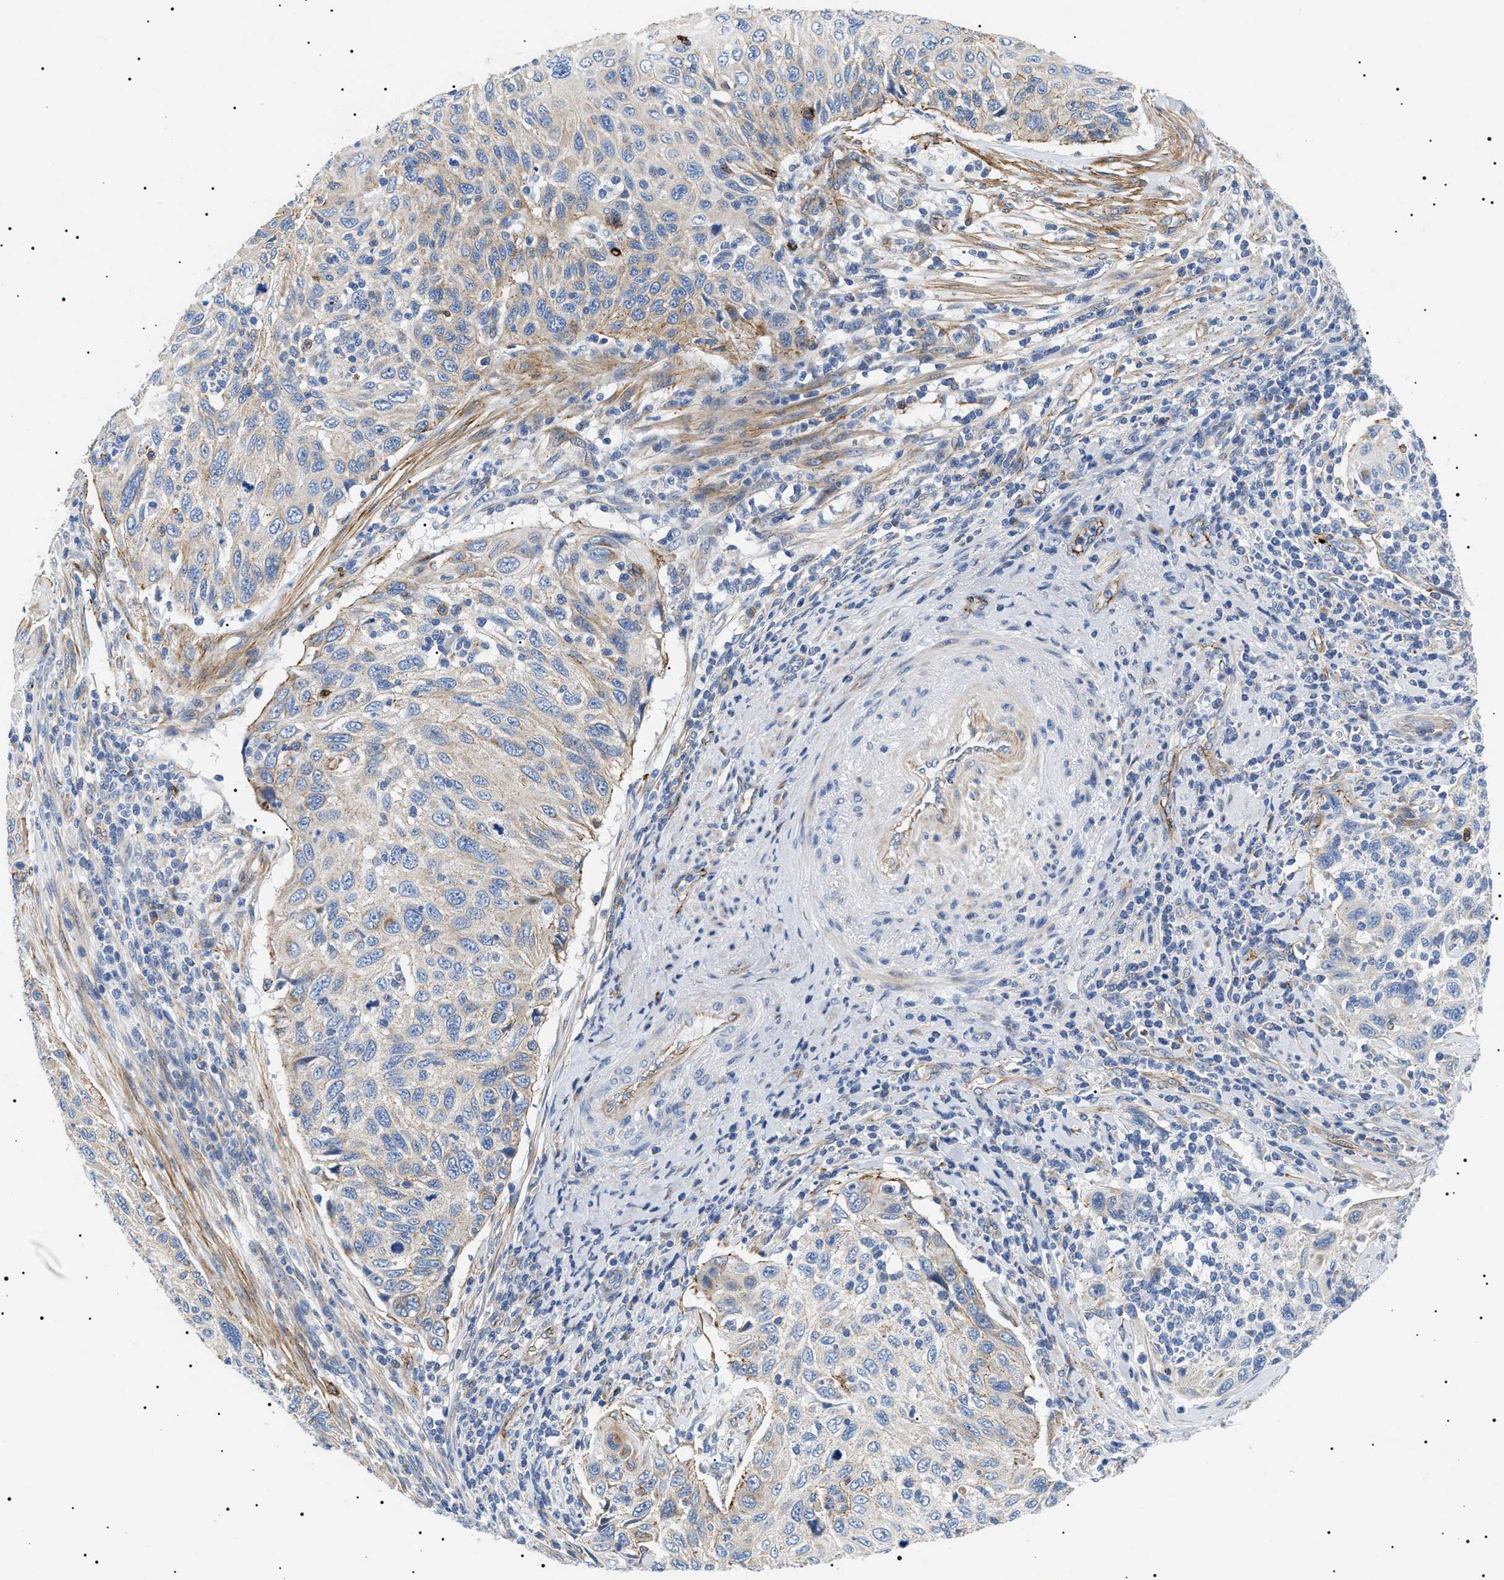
{"staining": {"intensity": "weak", "quantity": "<25%", "location": "cytoplasmic/membranous"}, "tissue": "cervical cancer", "cell_type": "Tumor cells", "image_type": "cancer", "snomed": [{"axis": "morphology", "description": "Squamous cell carcinoma, NOS"}, {"axis": "topography", "description": "Cervix"}], "caption": "Squamous cell carcinoma (cervical) was stained to show a protein in brown. There is no significant staining in tumor cells.", "gene": "TMEM222", "patient": {"sex": "female", "age": 70}}